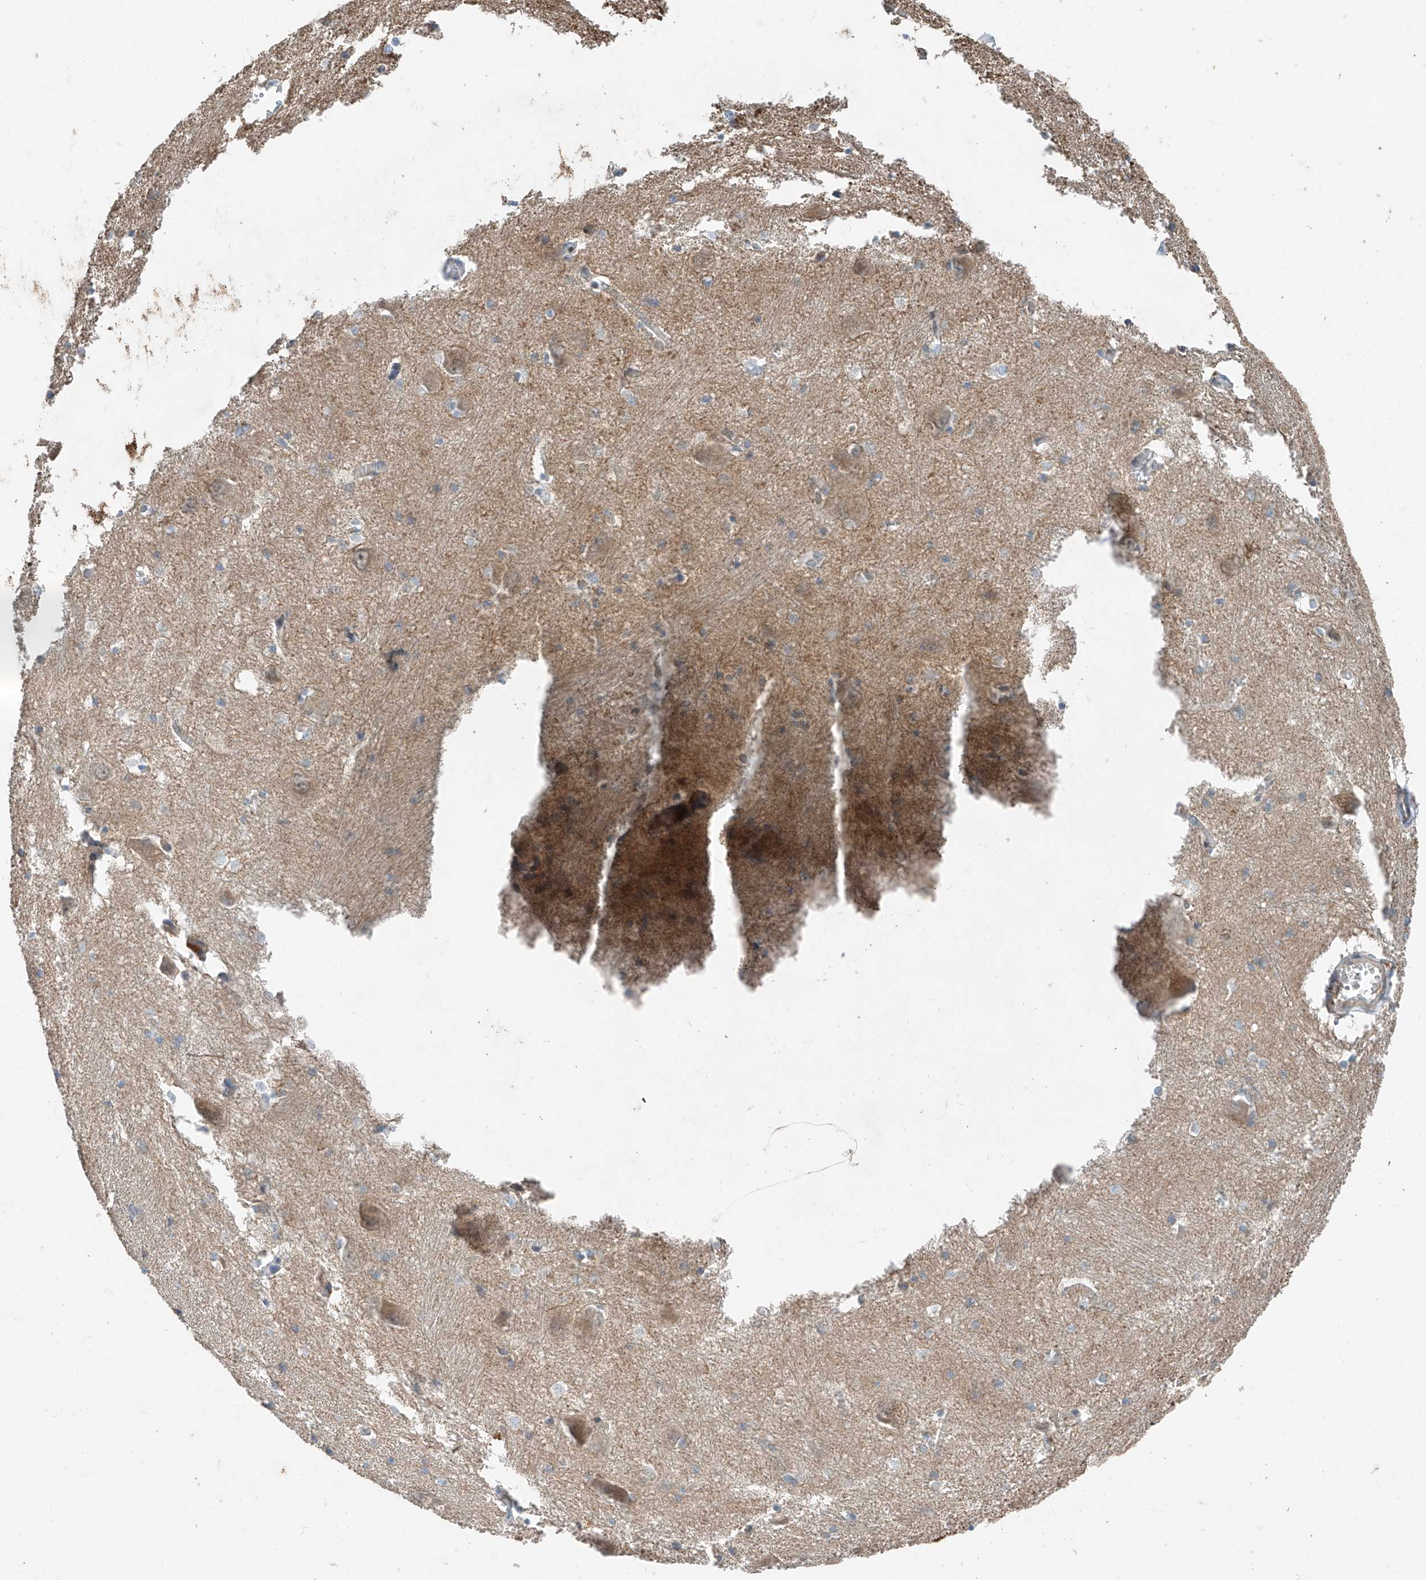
{"staining": {"intensity": "weak", "quantity": "<25%", "location": "cytoplasmic/membranous"}, "tissue": "caudate", "cell_type": "Glial cells", "image_type": "normal", "snomed": [{"axis": "morphology", "description": "Normal tissue, NOS"}, {"axis": "topography", "description": "Lateral ventricle wall"}], "caption": "Glial cells are negative for protein expression in normal human caudate. The staining was performed using DAB to visualize the protein expression in brown, while the nuclei were stained in blue with hematoxylin (Magnification: 20x).", "gene": "AP4B1", "patient": {"sex": "male", "age": 37}}